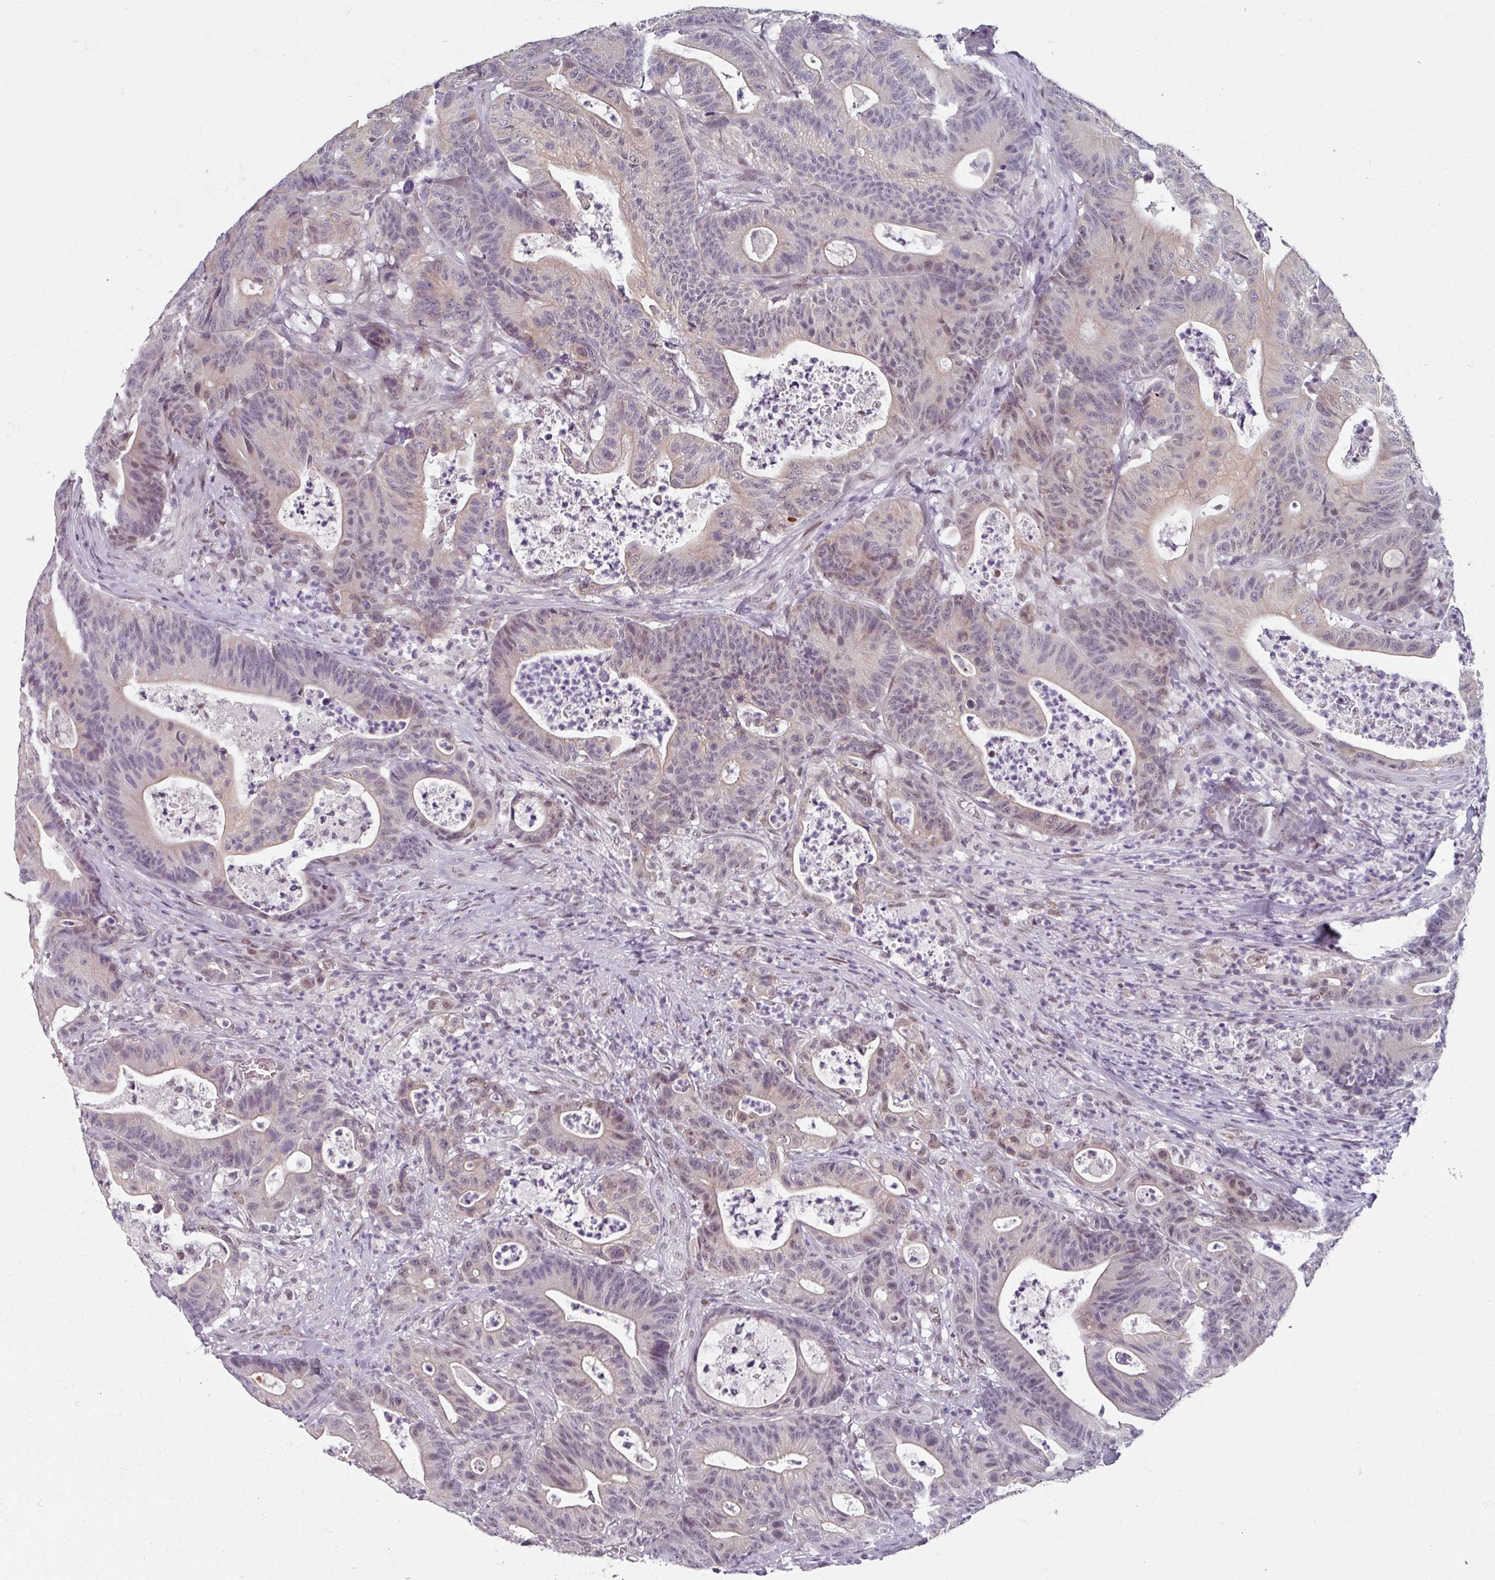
{"staining": {"intensity": "moderate", "quantity": "<25%", "location": "nuclear"}, "tissue": "colorectal cancer", "cell_type": "Tumor cells", "image_type": "cancer", "snomed": [{"axis": "morphology", "description": "Adenocarcinoma, NOS"}, {"axis": "topography", "description": "Colon"}], "caption": "Immunohistochemistry micrograph of human colorectal adenocarcinoma stained for a protein (brown), which displays low levels of moderate nuclear positivity in about <25% of tumor cells.", "gene": "RIPOR3", "patient": {"sex": "female", "age": 84}}